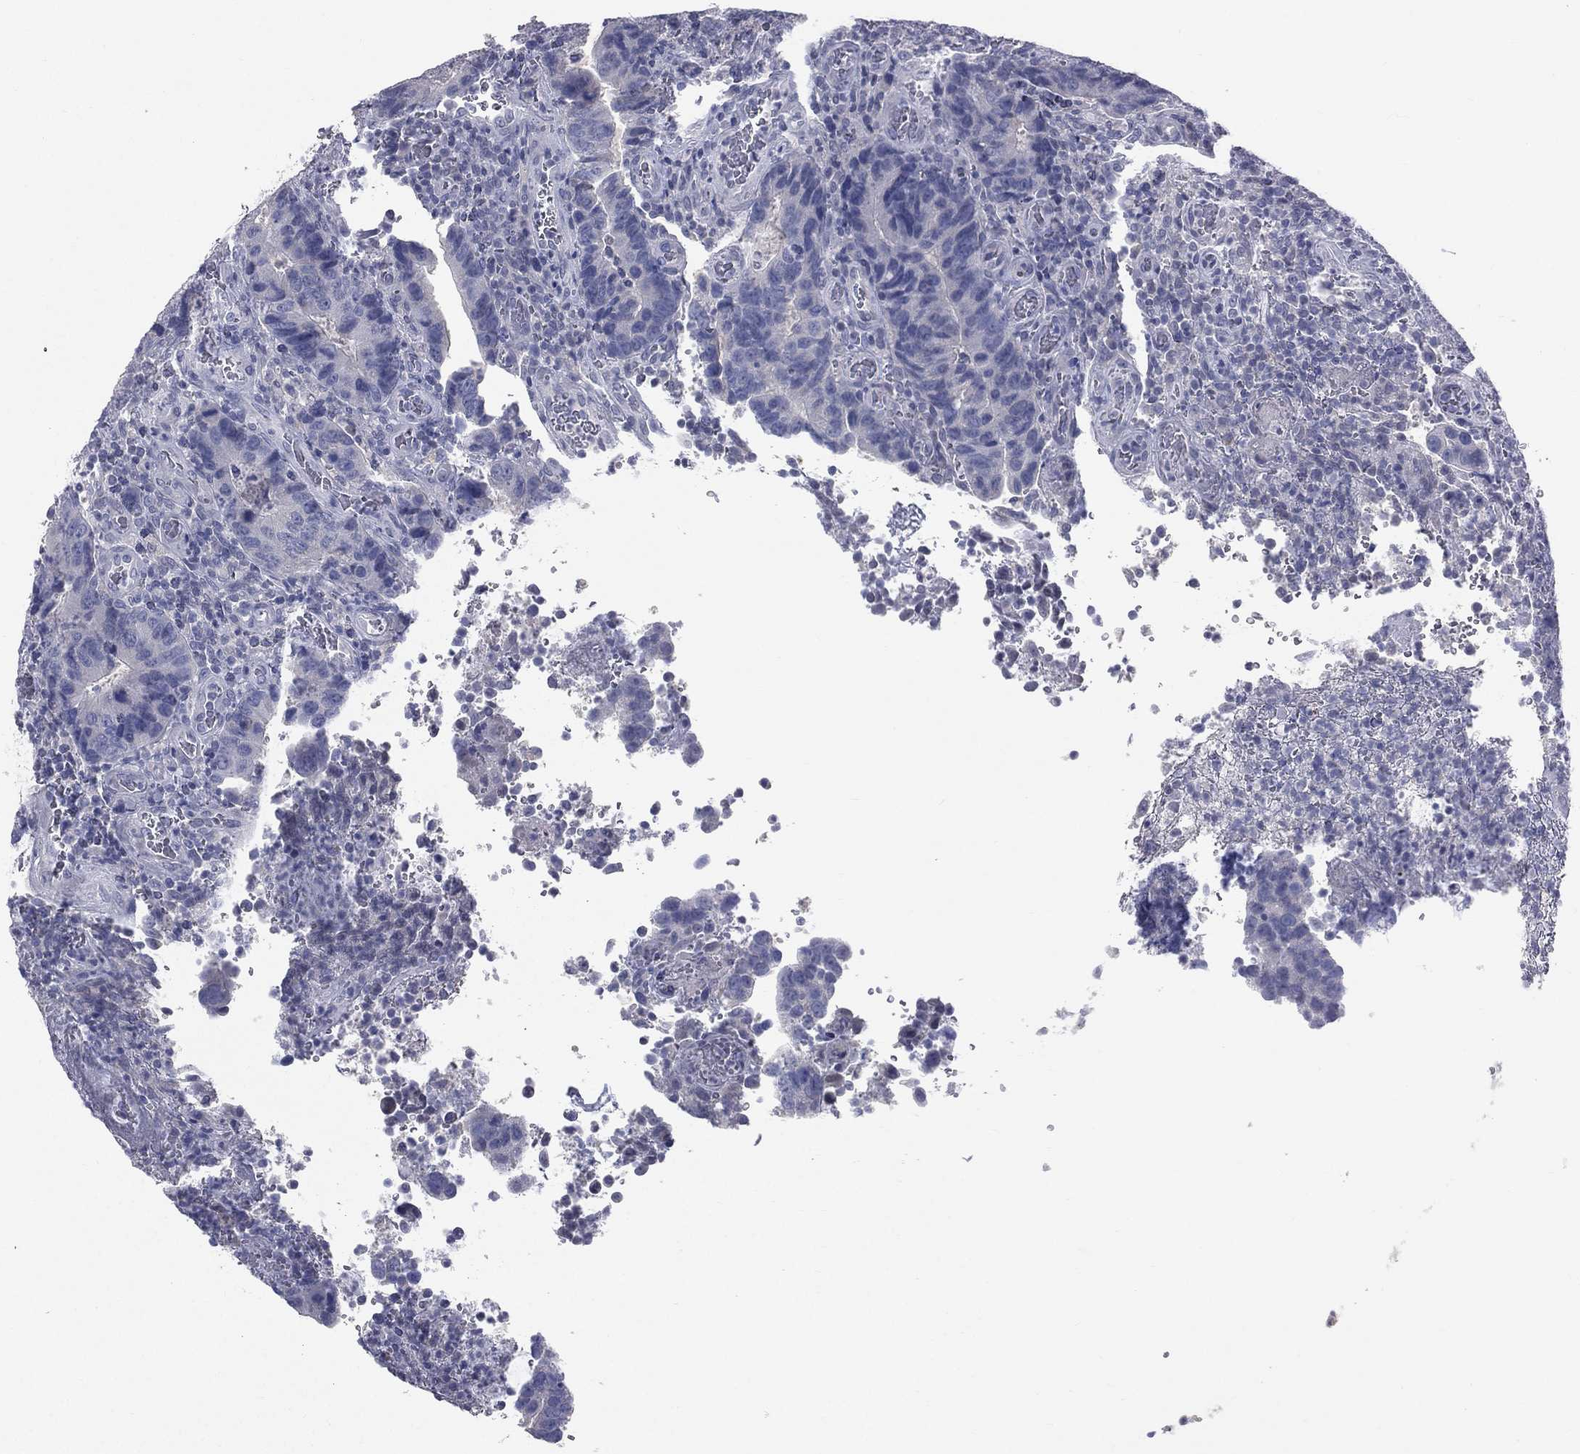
{"staining": {"intensity": "negative", "quantity": "none", "location": "none"}, "tissue": "colorectal cancer", "cell_type": "Tumor cells", "image_type": "cancer", "snomed": [{"axis": "morphology", "description": "Adenocarcinoma, NOS"}, {"axis": "topography", "description": "Colon"}], "caption": "This is an IHC image of colorectal adenocarcinoma. There is no positivity in tumor cells.", "gene": "DMKN", "patient": {"sex": "female", "age": 56}}